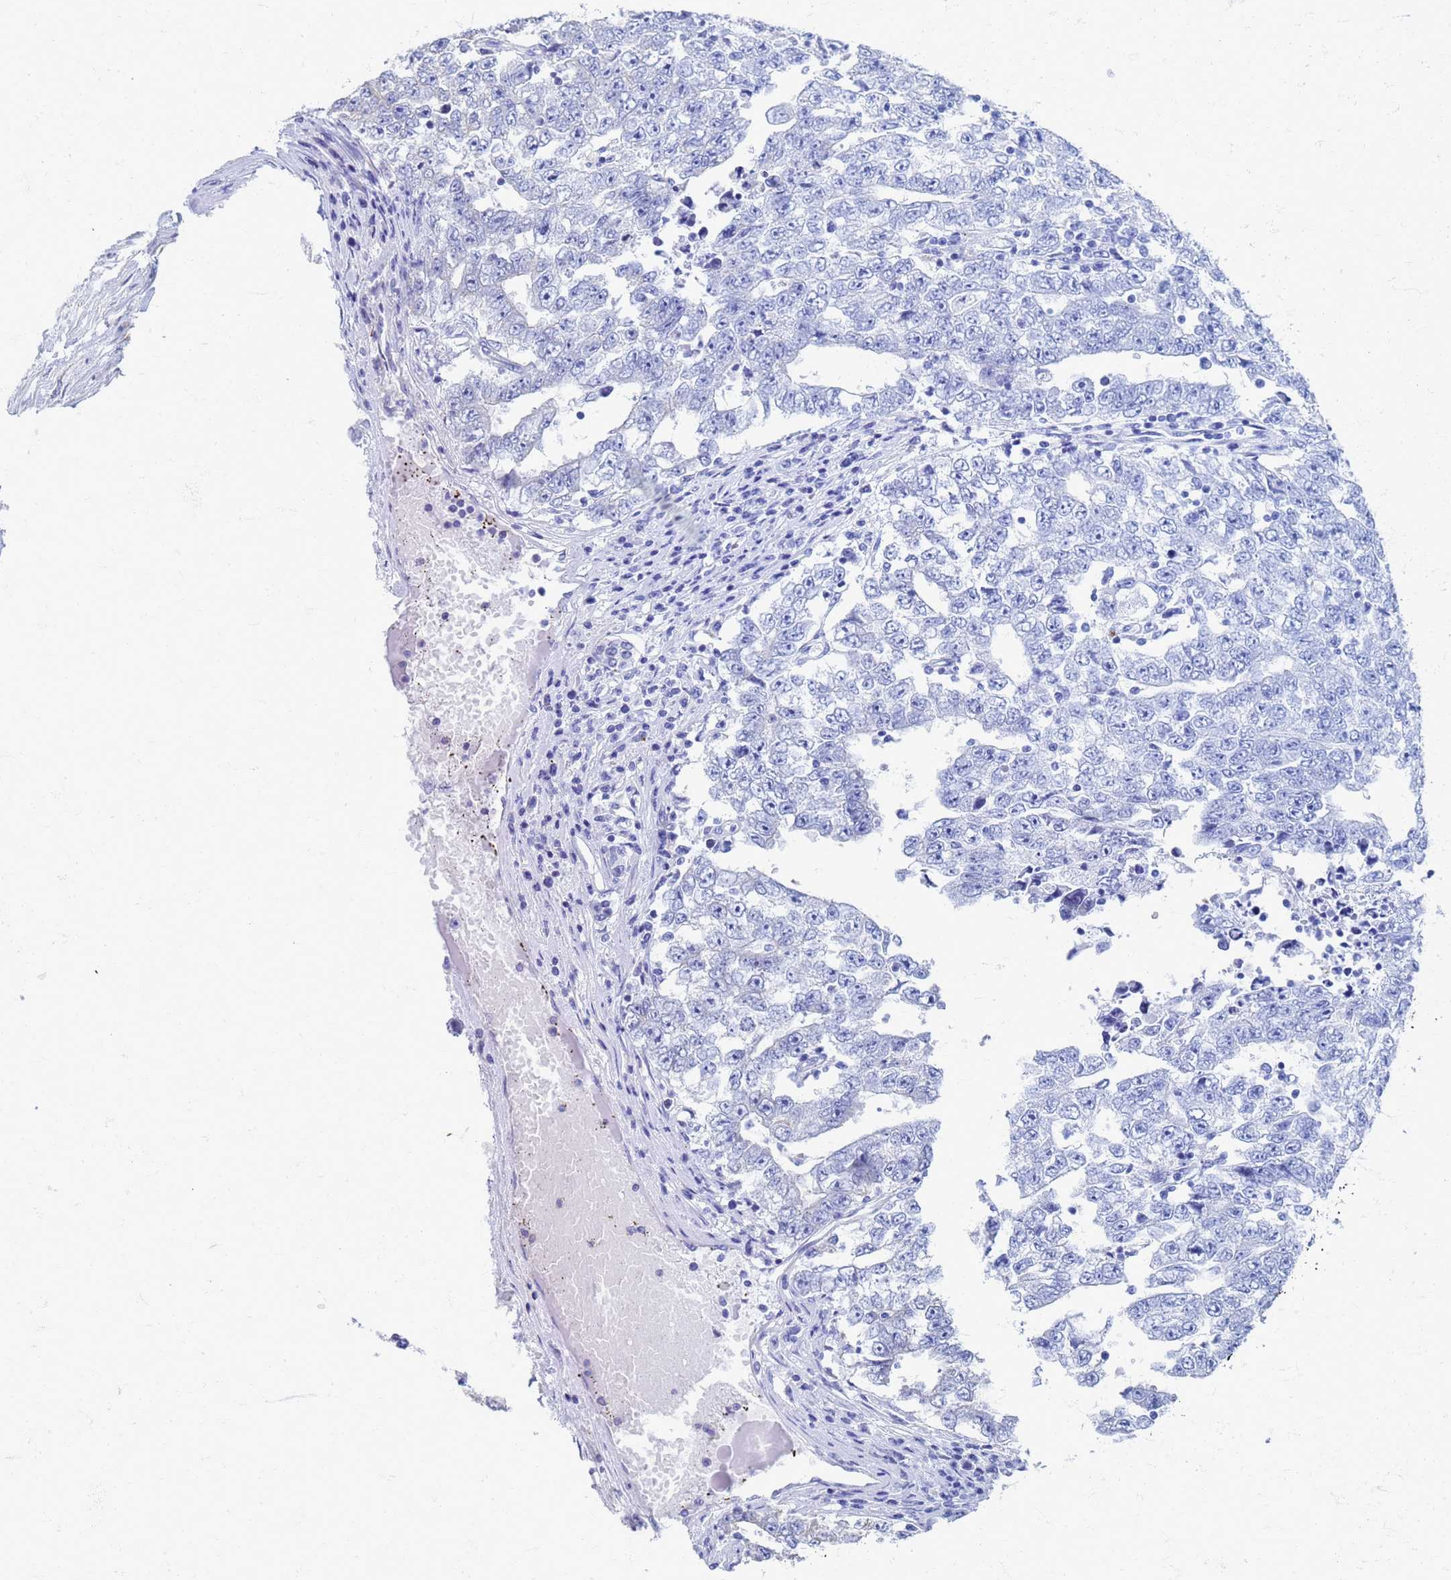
{"staining": {"intensity": "negative", "quantity": "none", "location": "none"}, "tissue": "testis cancer", "cell_type": "Tumor cells", "image_type": "cancer", "snomed": [{"axis": "morphology", "description": "Carcinoma, Embryonal, NOS"}, {"axis": "topography", "description": "Testis"}], "caption": "An immunohistochemistry micrograph of embryonal carcinoma (testis) is shown. There is no staining in tumor cells of embryonal carcinoma (testis).", "gene": "ATPAF1", "patient": {"sex": "male", "age": 25}}